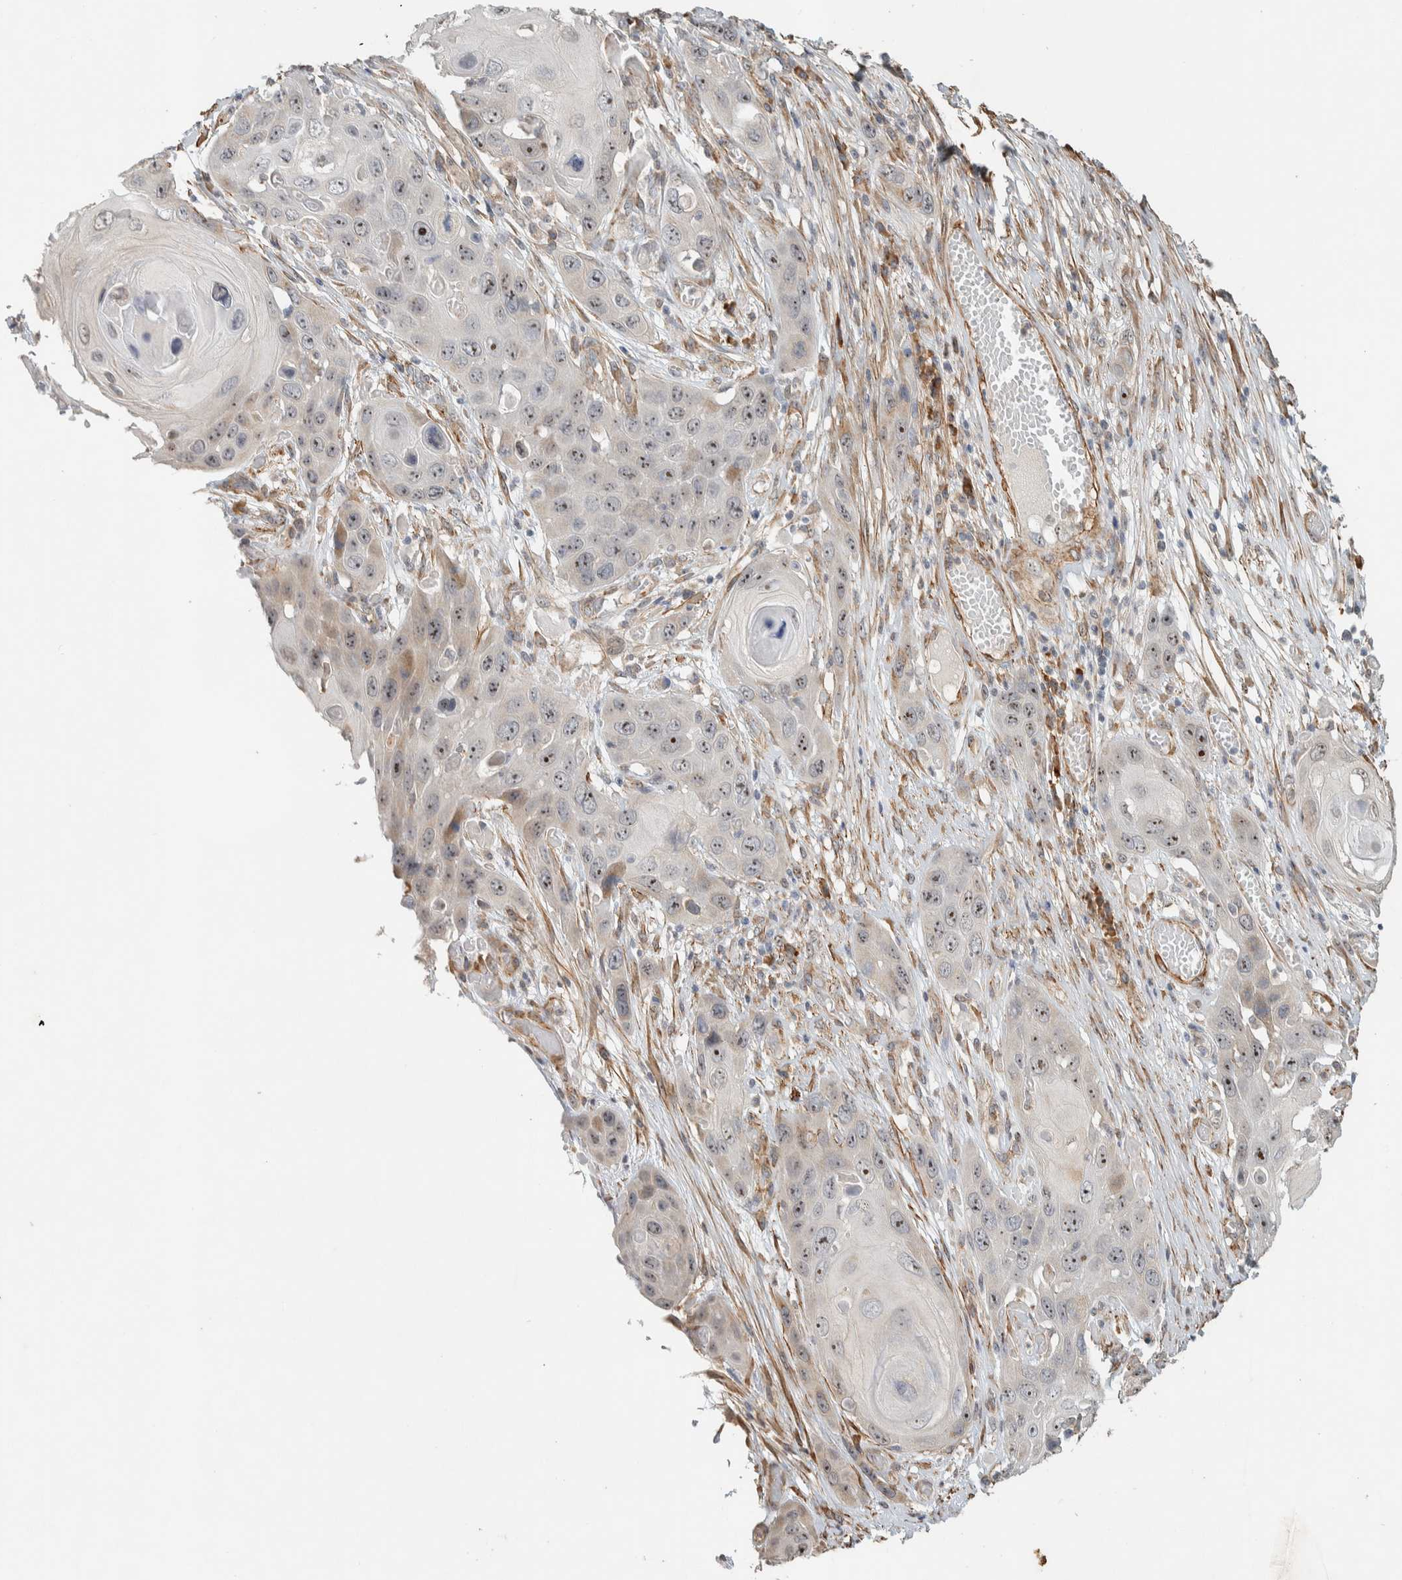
{"staining": {"intensity": "weak", "quantity": "25%-75%", "location": "nuclear"}, "tissue": "skin cancer", "cell_type": "Tumor cells", "image_type": "cancer", "snomed": [{"axis": "morphology", "description": "Squamous cell carcinoma, NOS"}, {"axis": "topography", "description": "Skin"}], "caption": "High-power microscopy captured an IHC photomicrograph of skin cancer, revealing weak nuclear staining in approximately 25%-75% of tumor cells. Using DAB (3,3'-diaminobenzidine) (brown) and hematoxylin (blue) stains, captured at high magnification using brightfield microscopy.", "gene": "KLHL40", "patient": {"sex": "male", "age": 55}}